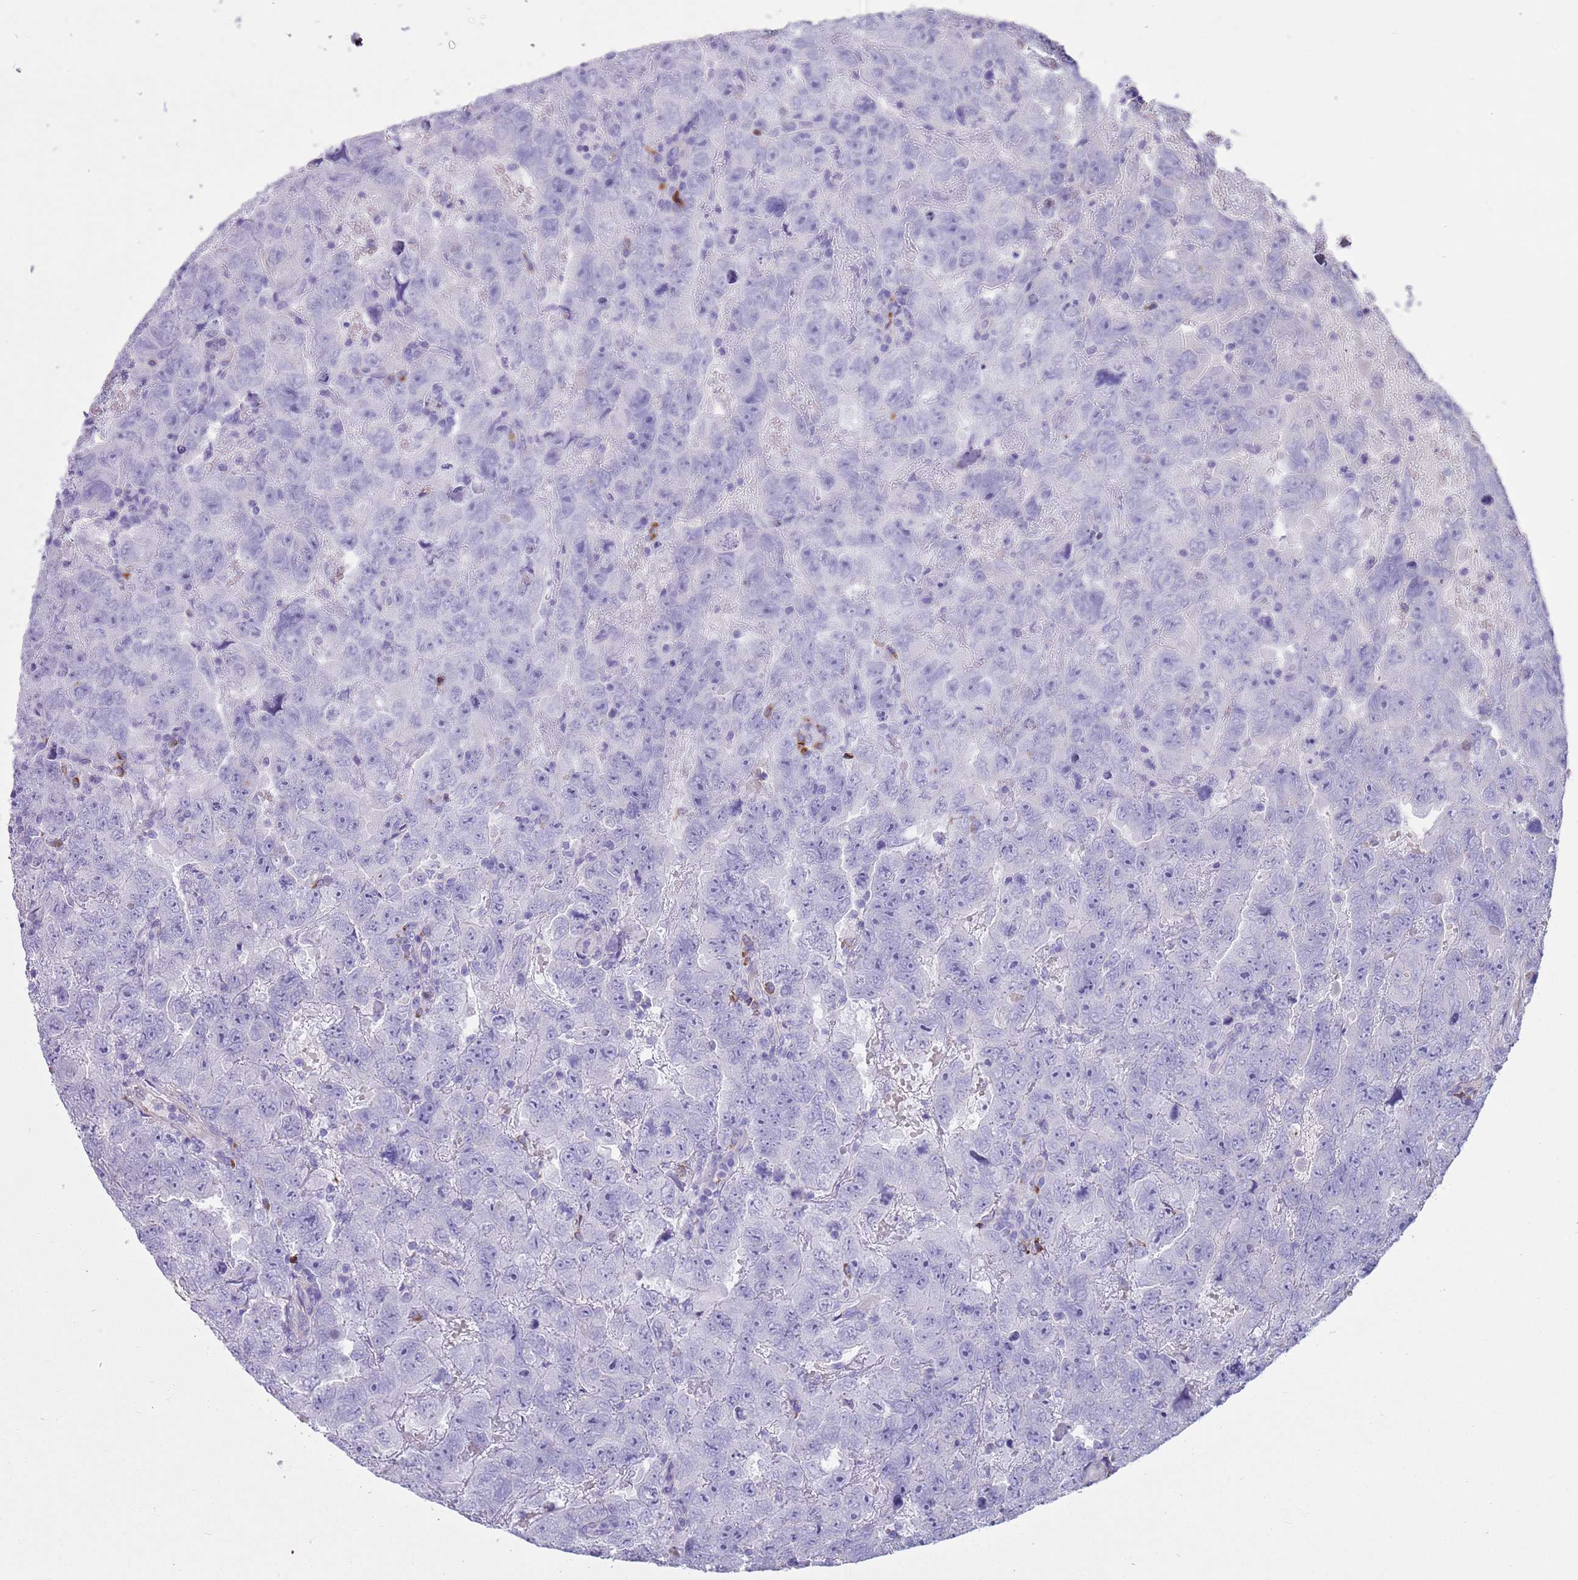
{"staining": {"intensity": "negative", "quantity": "none", "location": "none"}, "tissue": "testis cancer", "cell_type": "Tumor cells", "image_type": "cancer", "snomed": [{"axis": "morphology", "description": "Carcinoma, Embryonal, NOS"}, {"axis": "topography", "description": "Testis"}], "caption": "IHC image of neoplastic tissue: human testis cancer (embryonal carcinoma) stained with DAB displays no significant protein expression in tumor cells.", "gene": "LY6G5B", "patient": {"sex": "male", "age": 45}}